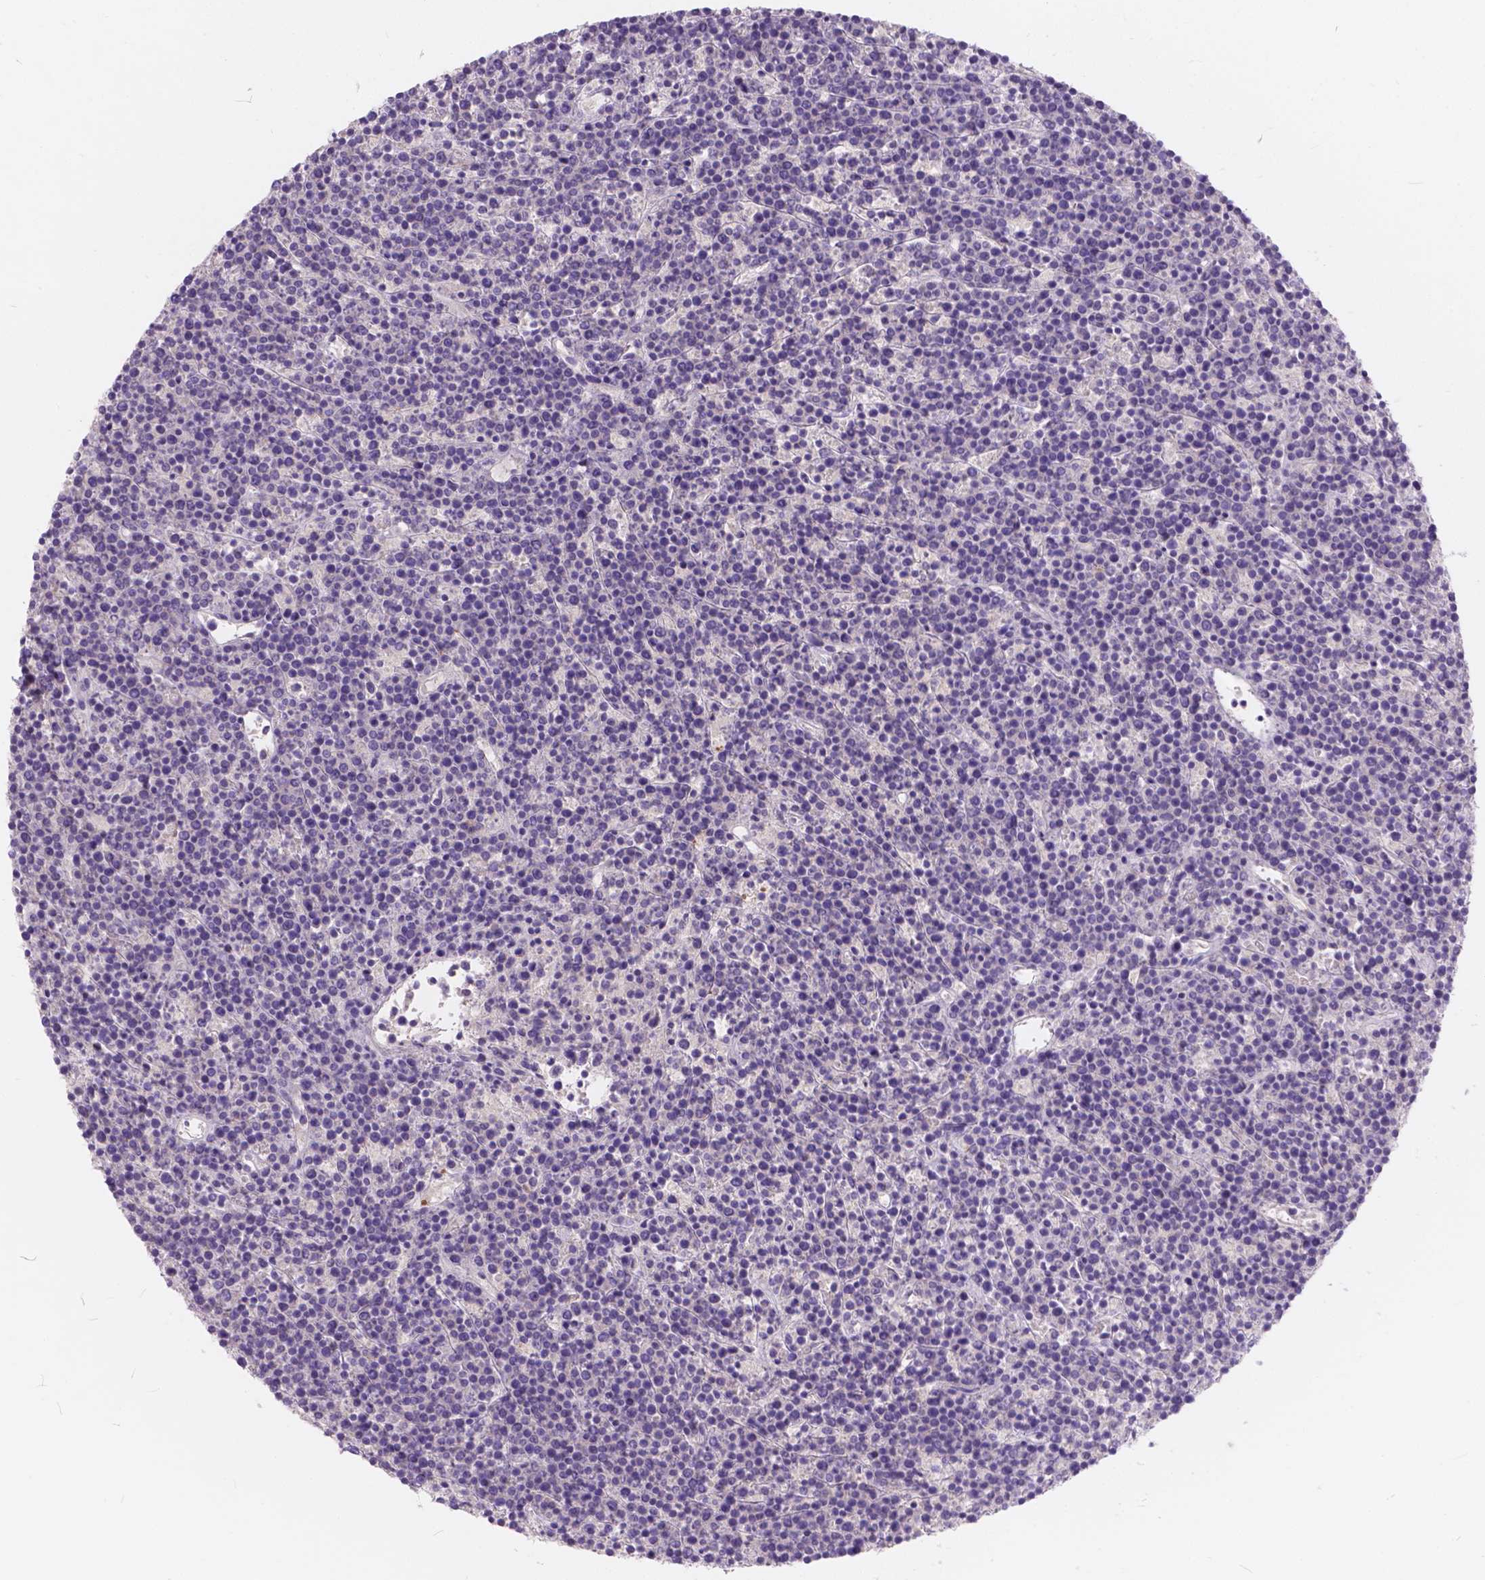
{"staining": {"intensity": "negative", "quantity": "none", "location": "none"}, "tissue": "lymphoma", "cell_type": "Tumor cells", "image_type": "cancer", "snomed": [{"axis": "morphology", "description": "Malignant lymphoma, non-Hodgkin's type, High grade"}, {"axis": "topography", "description": "Ovary"}], "caption": "High magnification brightfield microscopy of lymphoma stained with DAB (3,3'-diaminobenzidine) (brown) and counterstained with hematoxylin (blue): tumor cells show no significant expression. The staining was performed using DAB (3,3'-diaminobenzidine) to visualize the protein expression in brown, while the nuclei were stained in blue with hematoxylin (Magnification: 20x).", "gene": "PEX11G", "patient": {"sex": "female", "age": 56}}